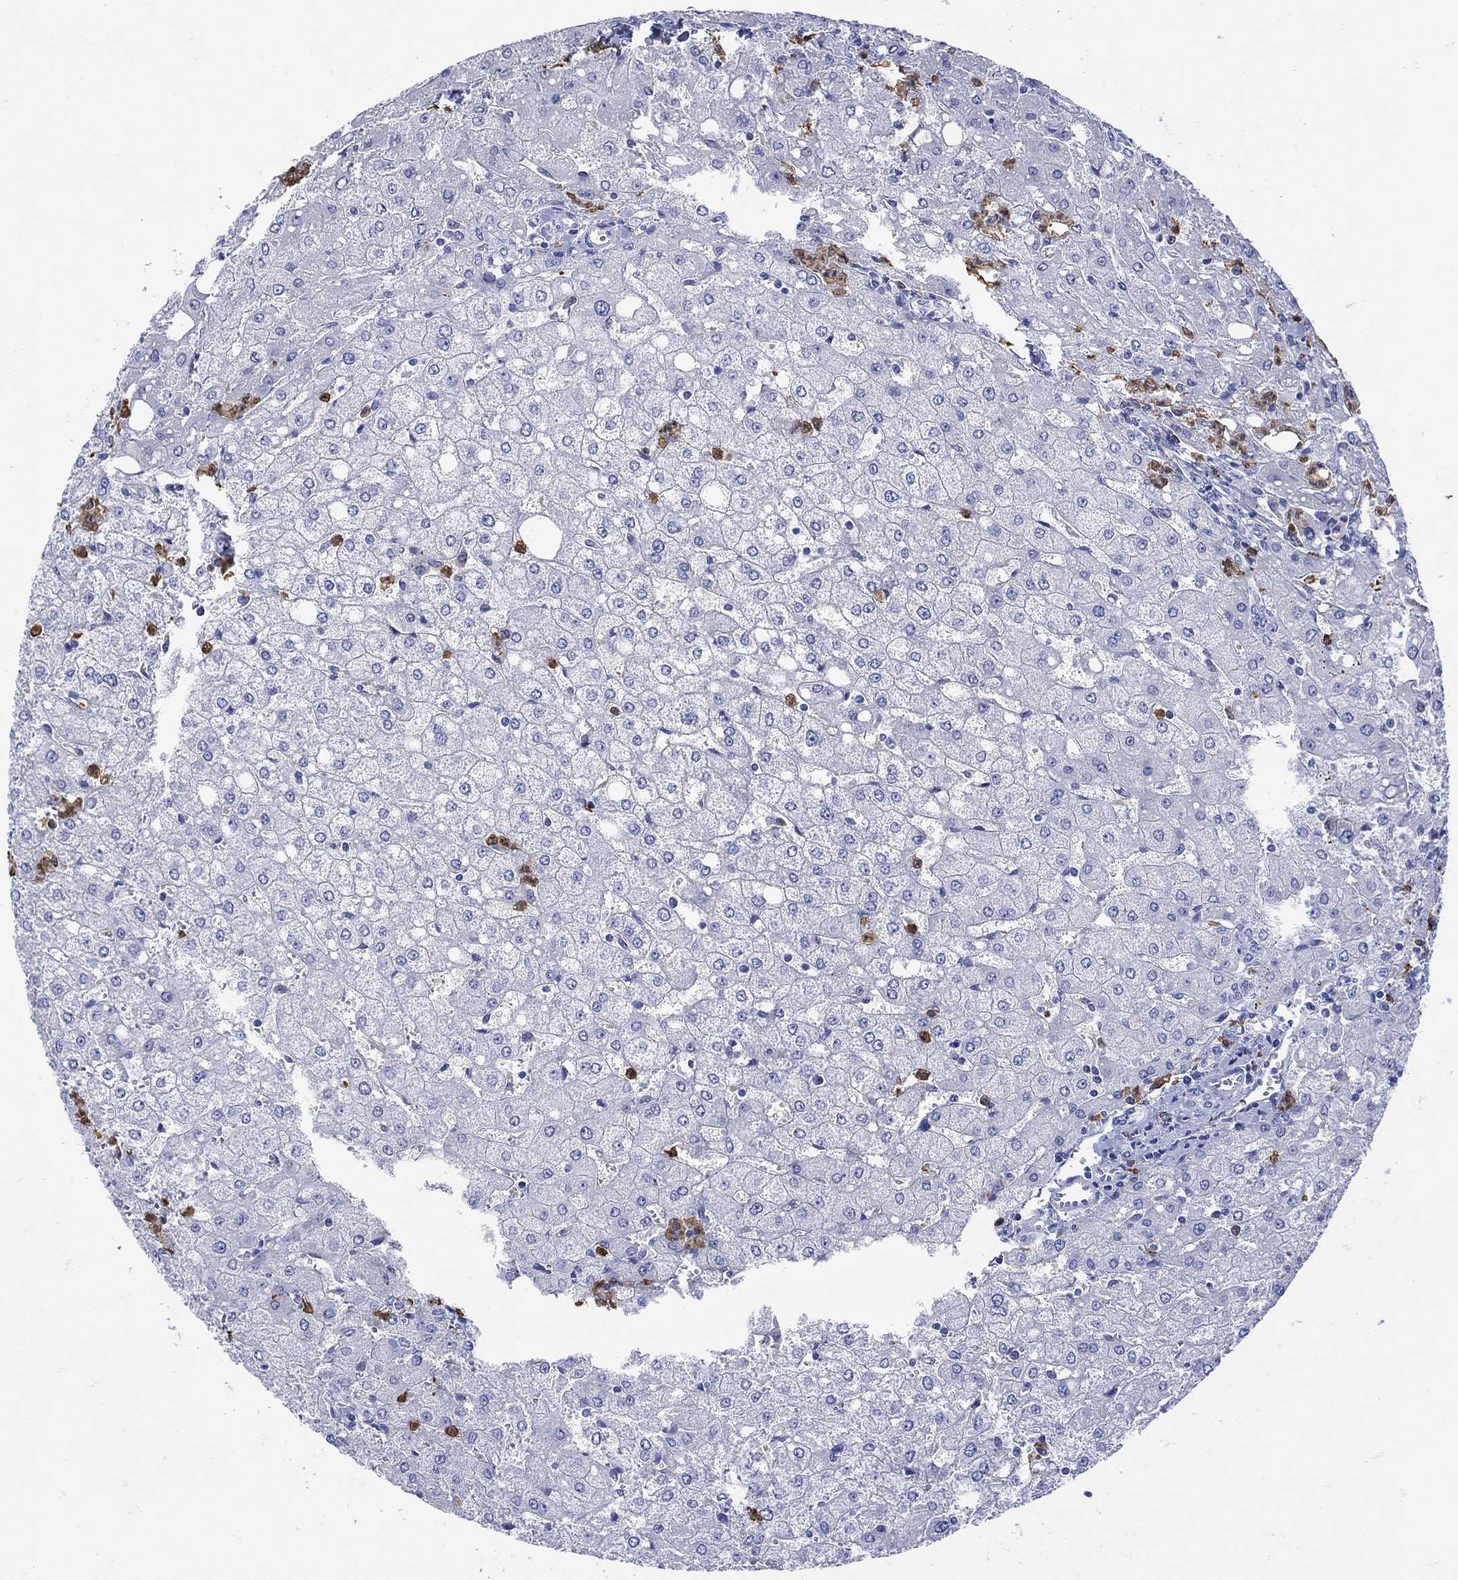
{"staining": {"intensity": "negative", "quantity": "none", "location": "none"}, "tissue": "liver", "cell_type": "Cholangiocytes", "image_type": "normal", "snomed": [{"axis": "morphology", "description": "Normal tissue, NOS"}, {"axis": "topography", "description": "Liver"}], "caption": "This is an immunohistochemistry (IHC) histopathology image of benign human liver. There is no staining in cholangiocytes.", "gene": "LINGO3", "patient": {"sex": "female", "age": 53}}